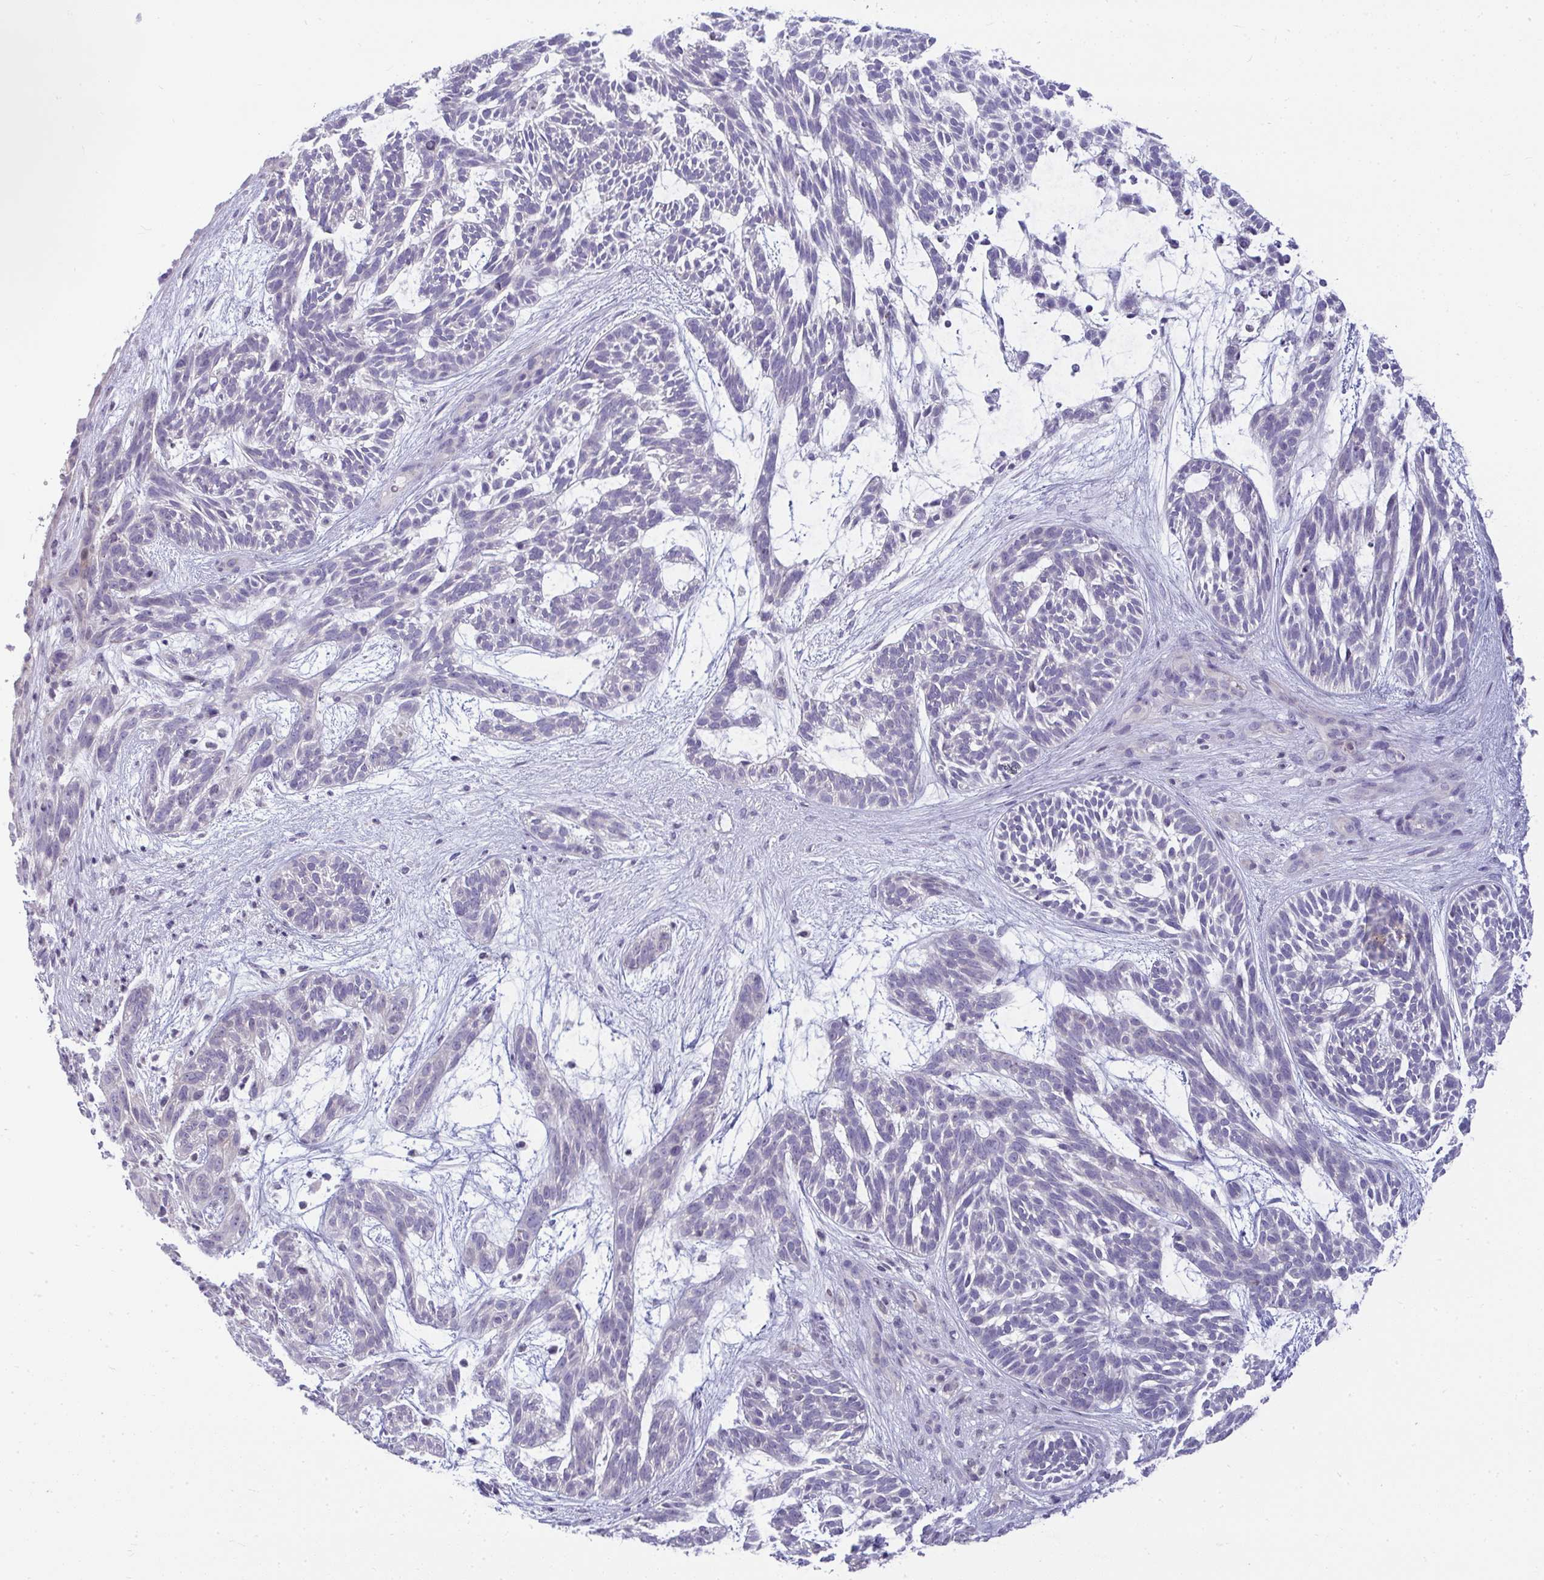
{"staining": {"intensity": "negative", "quantity": "none", "location": "none"}, "tissue": "skin cancer", "cell_type": "Tumor cells", "image_type": "cancer", "snomed": [{"axis": "morphology", "description": "Basal cell carcinoma"}, {"axis": "topography", "description": "Skin"}, {"axis": "topography", "description": "Skin, foot"}], "caption": "This is an IHC histopathology image of human skin cancer. There is no positivity in tumor cells.", "gene": "VPS4B", "patient": {"sex": "female", "age": 77}}